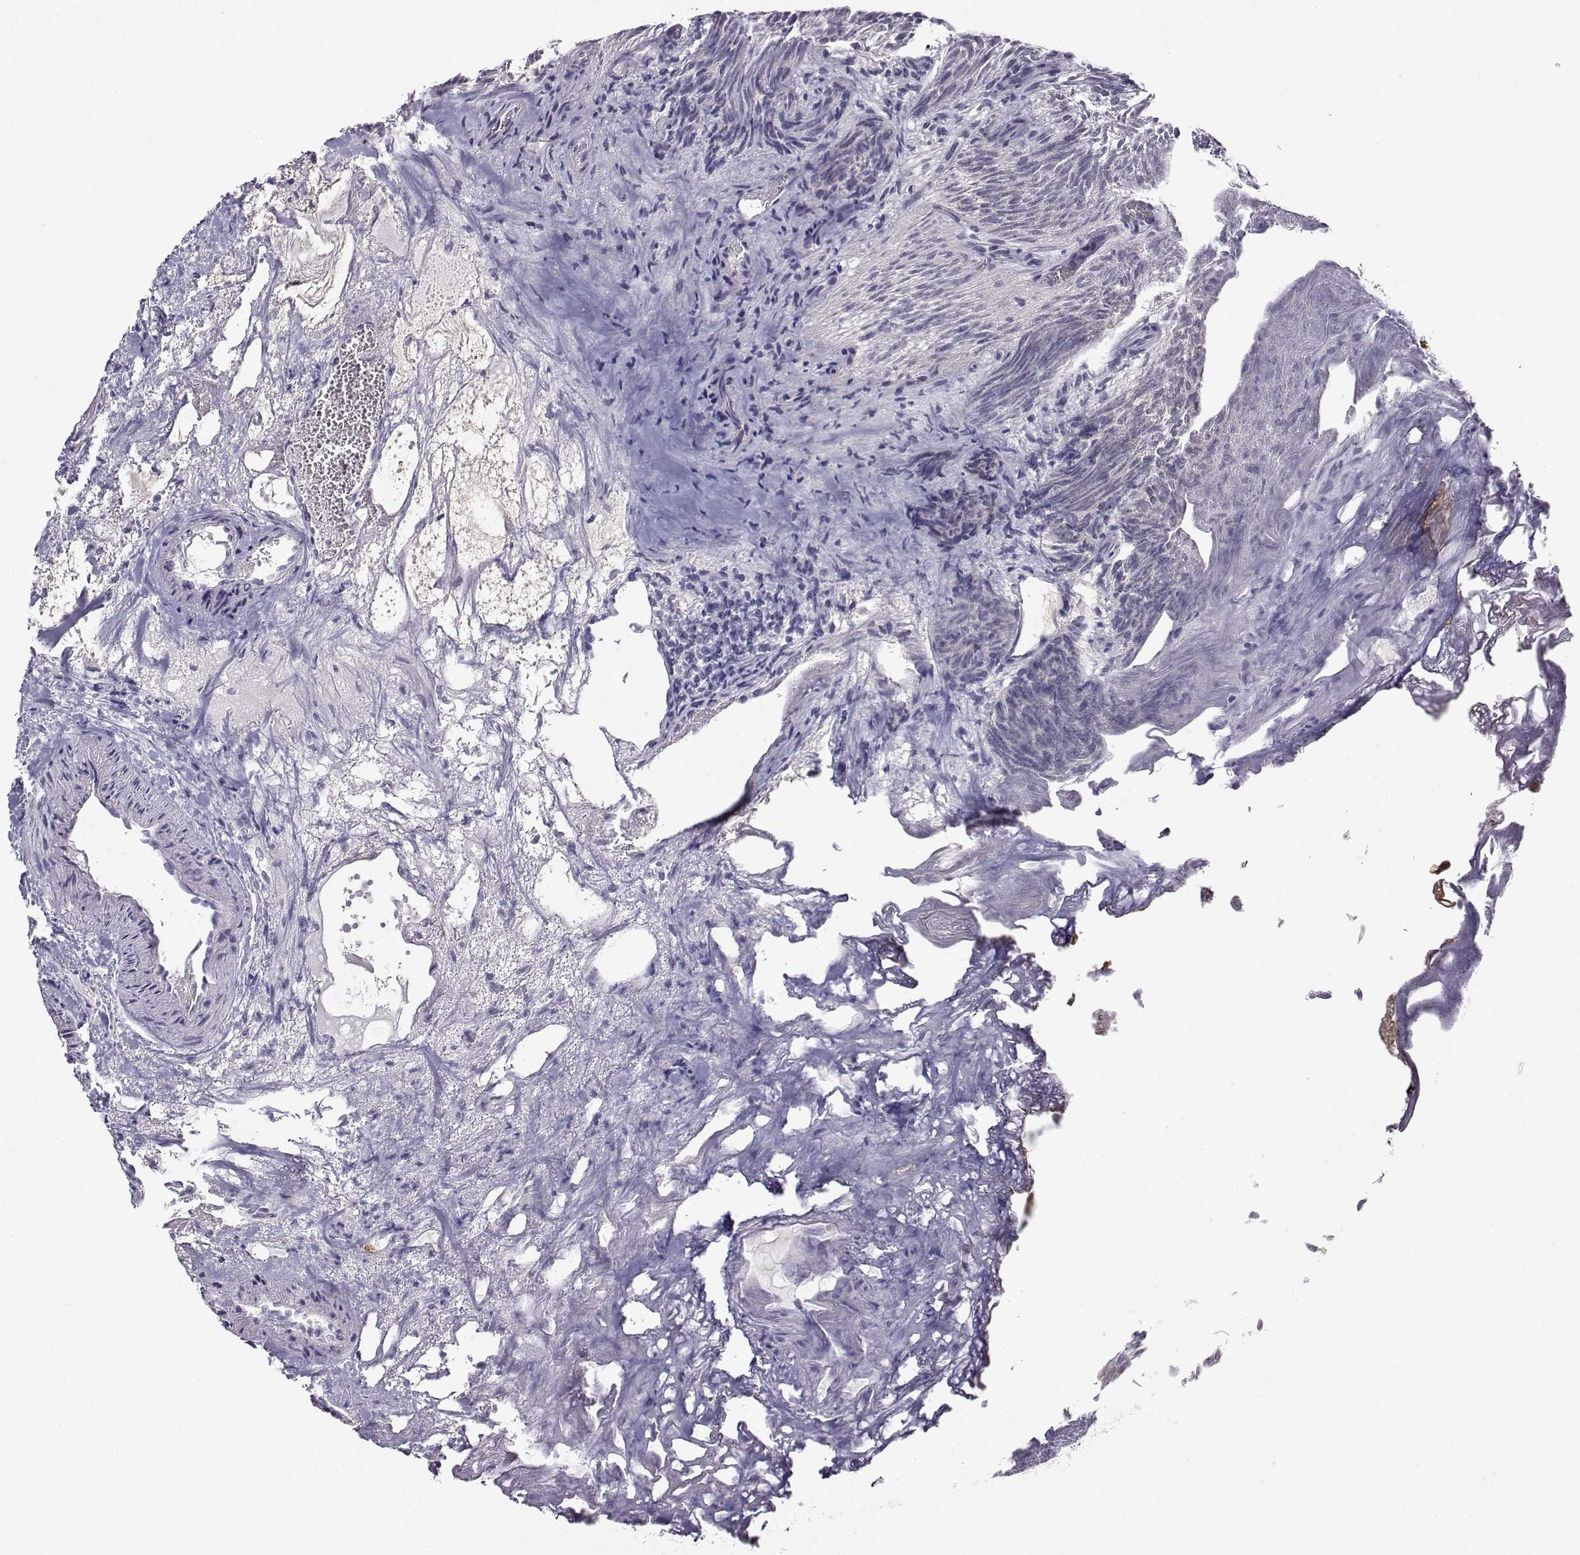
{"staining": {"intensity": "negative", "quantity": "none", "location": "none"}, "tissue": "urothelial cancer", "cell_type": "Tumor cells", "image_type": "cancer", "snomed": [{"axis": "morphology", "description": "Urothelial carcinoma, Low grade"}, {"axis": "topography", "description": "Urinary bladder"}], "caption": "The micrograph reveals no staining of tumor cells in low-grade urothelial carcinoma.", "gene": "NQO1", "patient": {"sex": "male", "age": 77}}